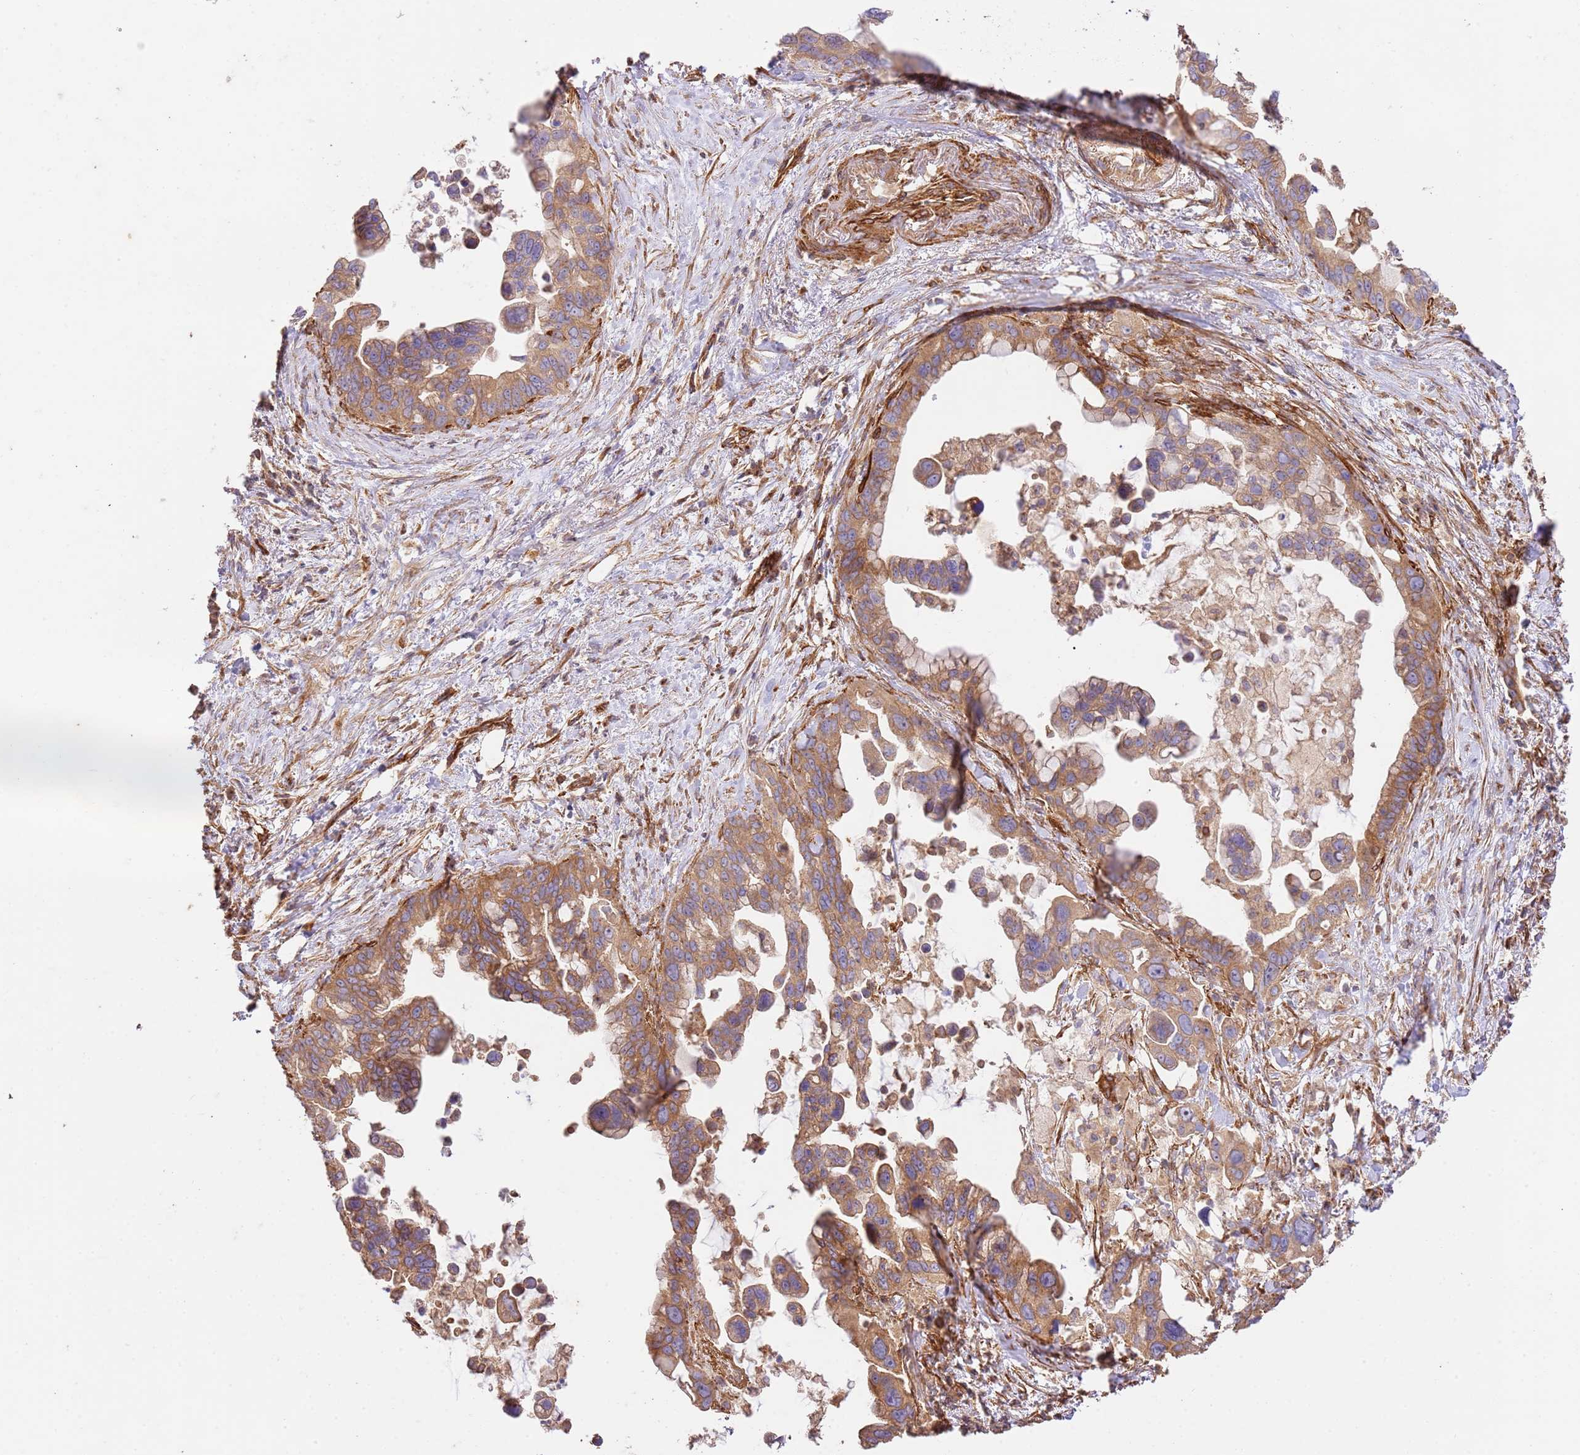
{"staining": {"intensity": "moderate", "quantity": ">75%", "location": "cytoplasmic/membranous"}, "tissue": "pancreatic cancer", "cell_type": "Tumor cells", "image_type": "cancer", "snomed": [{"axis": "morphology", "description": "Adenocarcinoma, NOS"}, {"axis": "topography", "description": "Pancreas"}], "caption": "Protein expression analysis of pancreatic cancer (adenocarcinoma) exhibits moderate cytoplasmic/membranous expression in about >75% of tumor cells. The protein is shown in brown color, while the nuclei are stained blue.", "gene": "ZBTB39", "patient": {"sex": "female", "age": 83}}